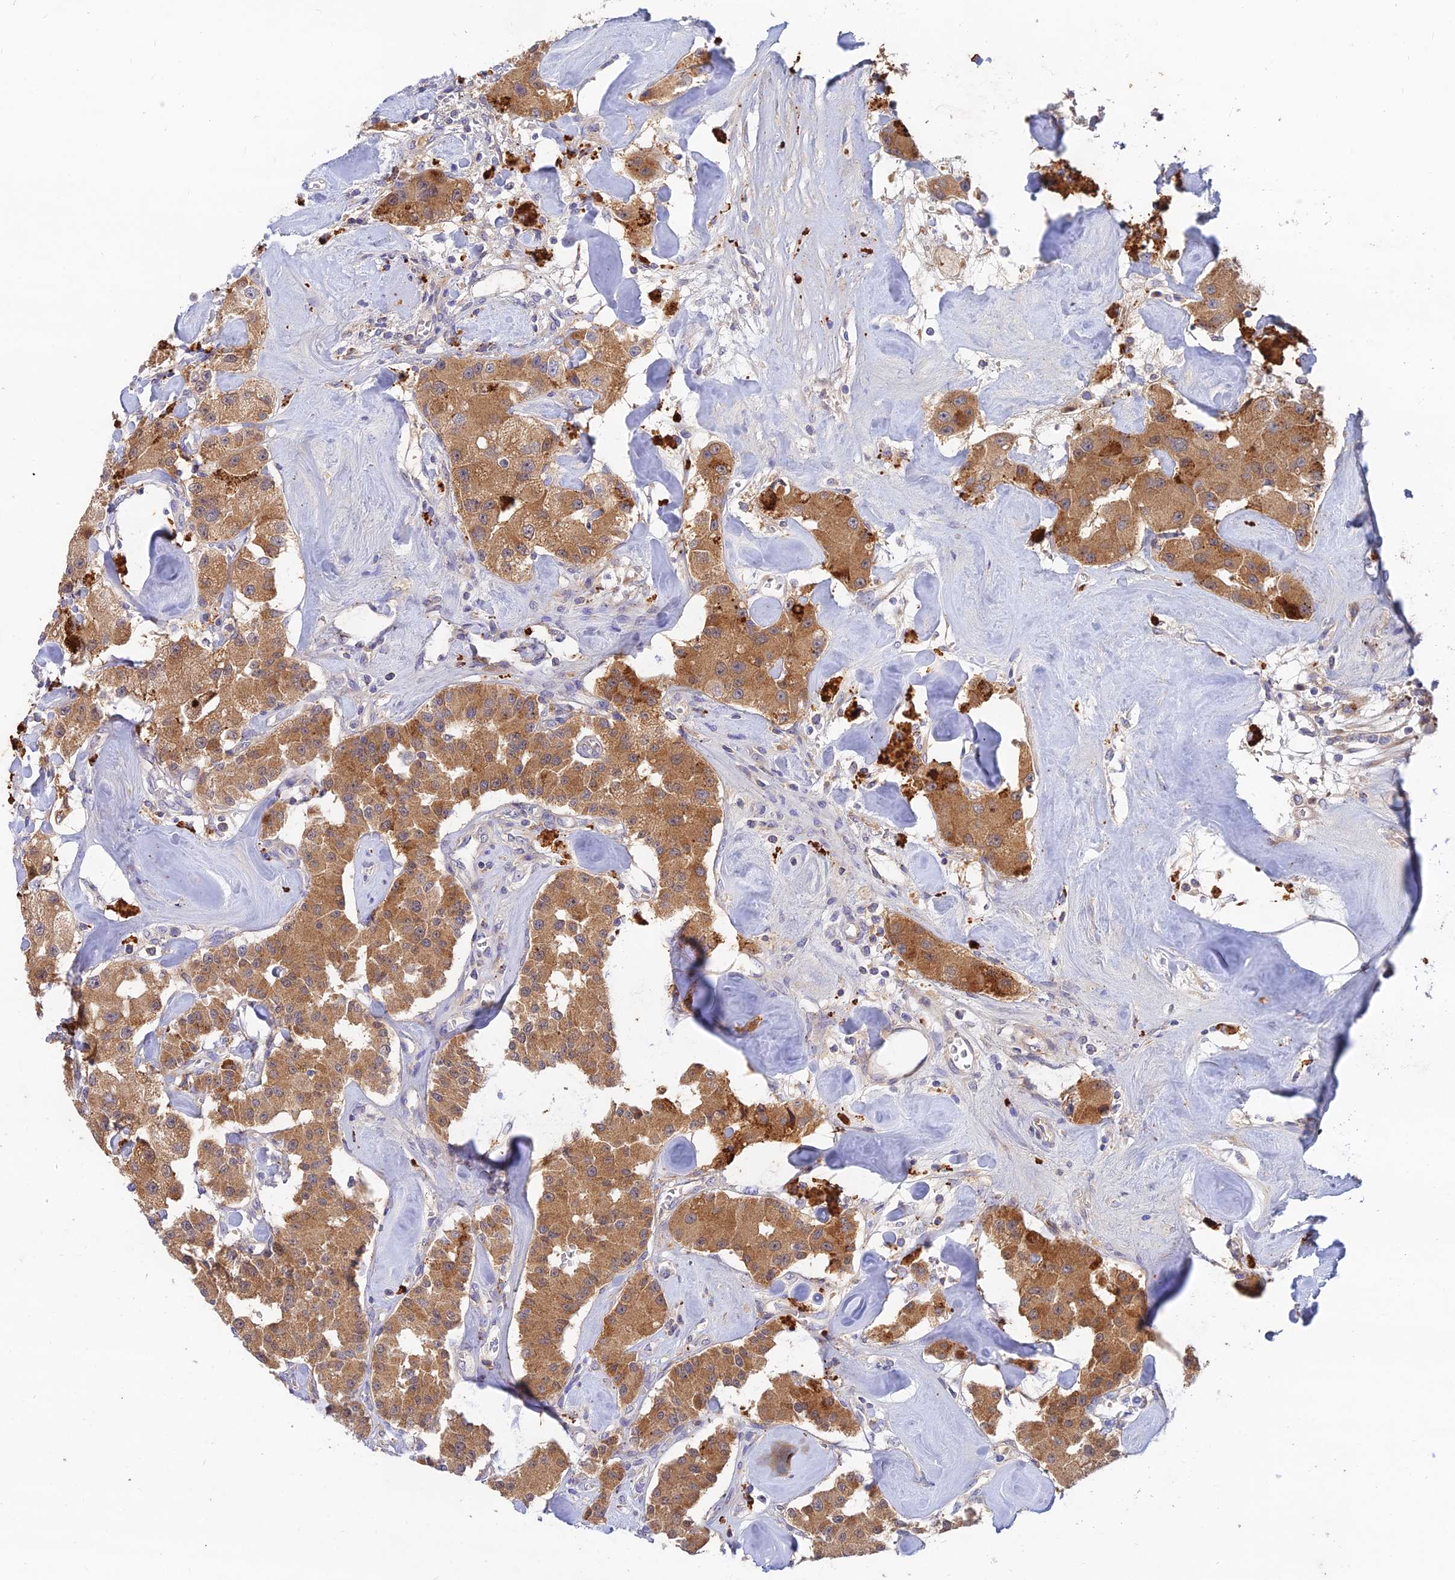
{"staining": {"intensity": "moderate", "quantity": ">75%", "location": "cytoplasmic/membranous"}, "tissue": "carcinoid", "cell_type": "Tumor cells", "image_type": "cancer", "snomed": [{"axis": "morphology", "description": "Carcinoid, malignant, NOS"}, {"axis": "topography", "description": "Pancreas"}], "caption": "High-power microscopy captured an IHC micrograph of carcinoid, revealing moderate cytoplasmic/membranous expression in approximately >75% of tumor cells. (brown staining indicates protein expression, while blue staining denotes nuclei).", "gene": "ACSM5", "patient": {"sex": "male", "age": 41}}